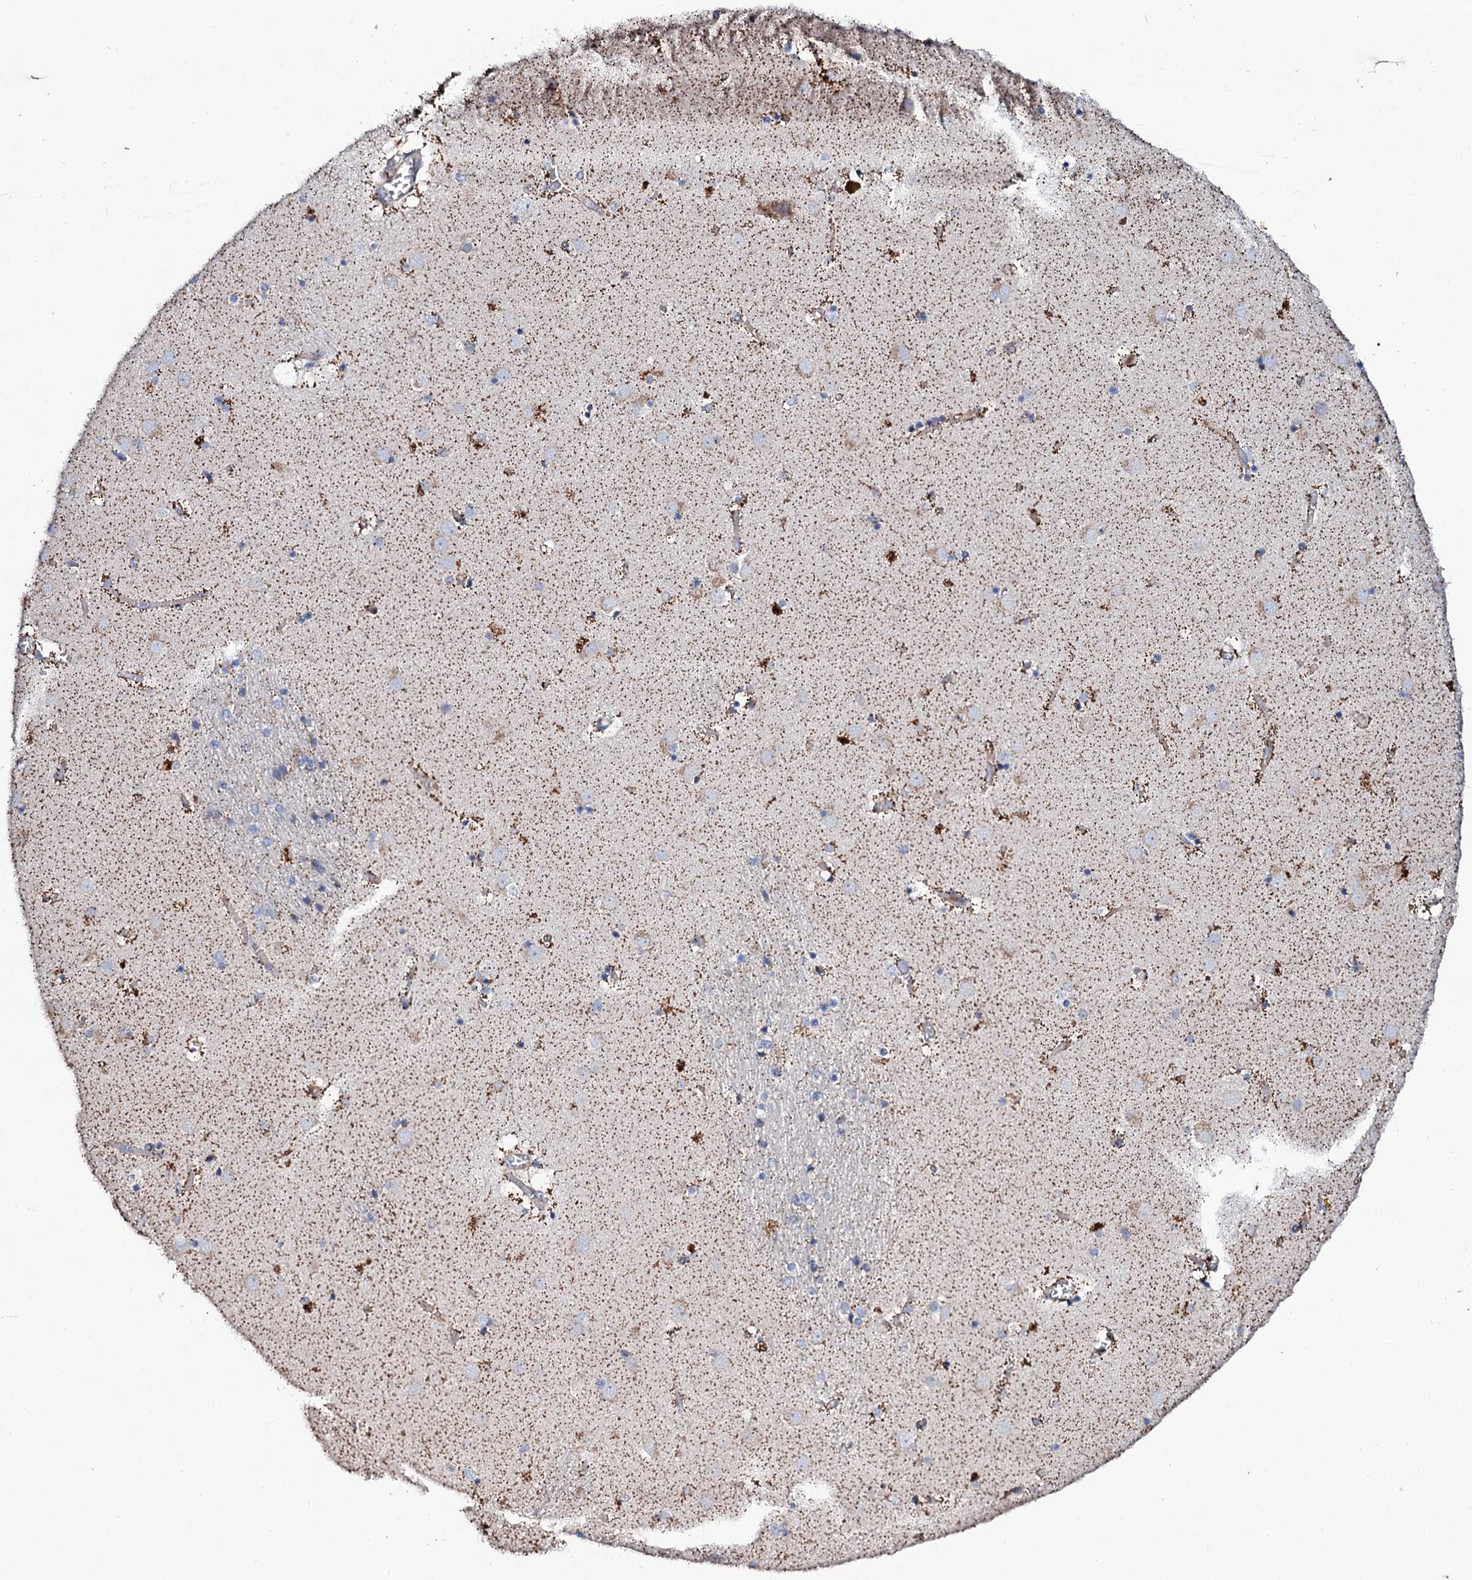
{"staining": {"intensity": "negative", "quantity": "none", "location": "none"}, "tissue": "caudate", "cell_type": "Glial cells", "image_type": "normal", "snomed": [{"axis": "morphology", "description": "Normal tissue, NOS"}, {"axis": "topography", "description": "Lateral ventricle wall"}], "caption": "Caudate was stained to show a protein in brown. There is no significant expression in glial cells. (DAB immunohistochemistry with hematoxylin counter stain).", "gene": "DBX1", "patient": {"sex": "male", "age": 70}}